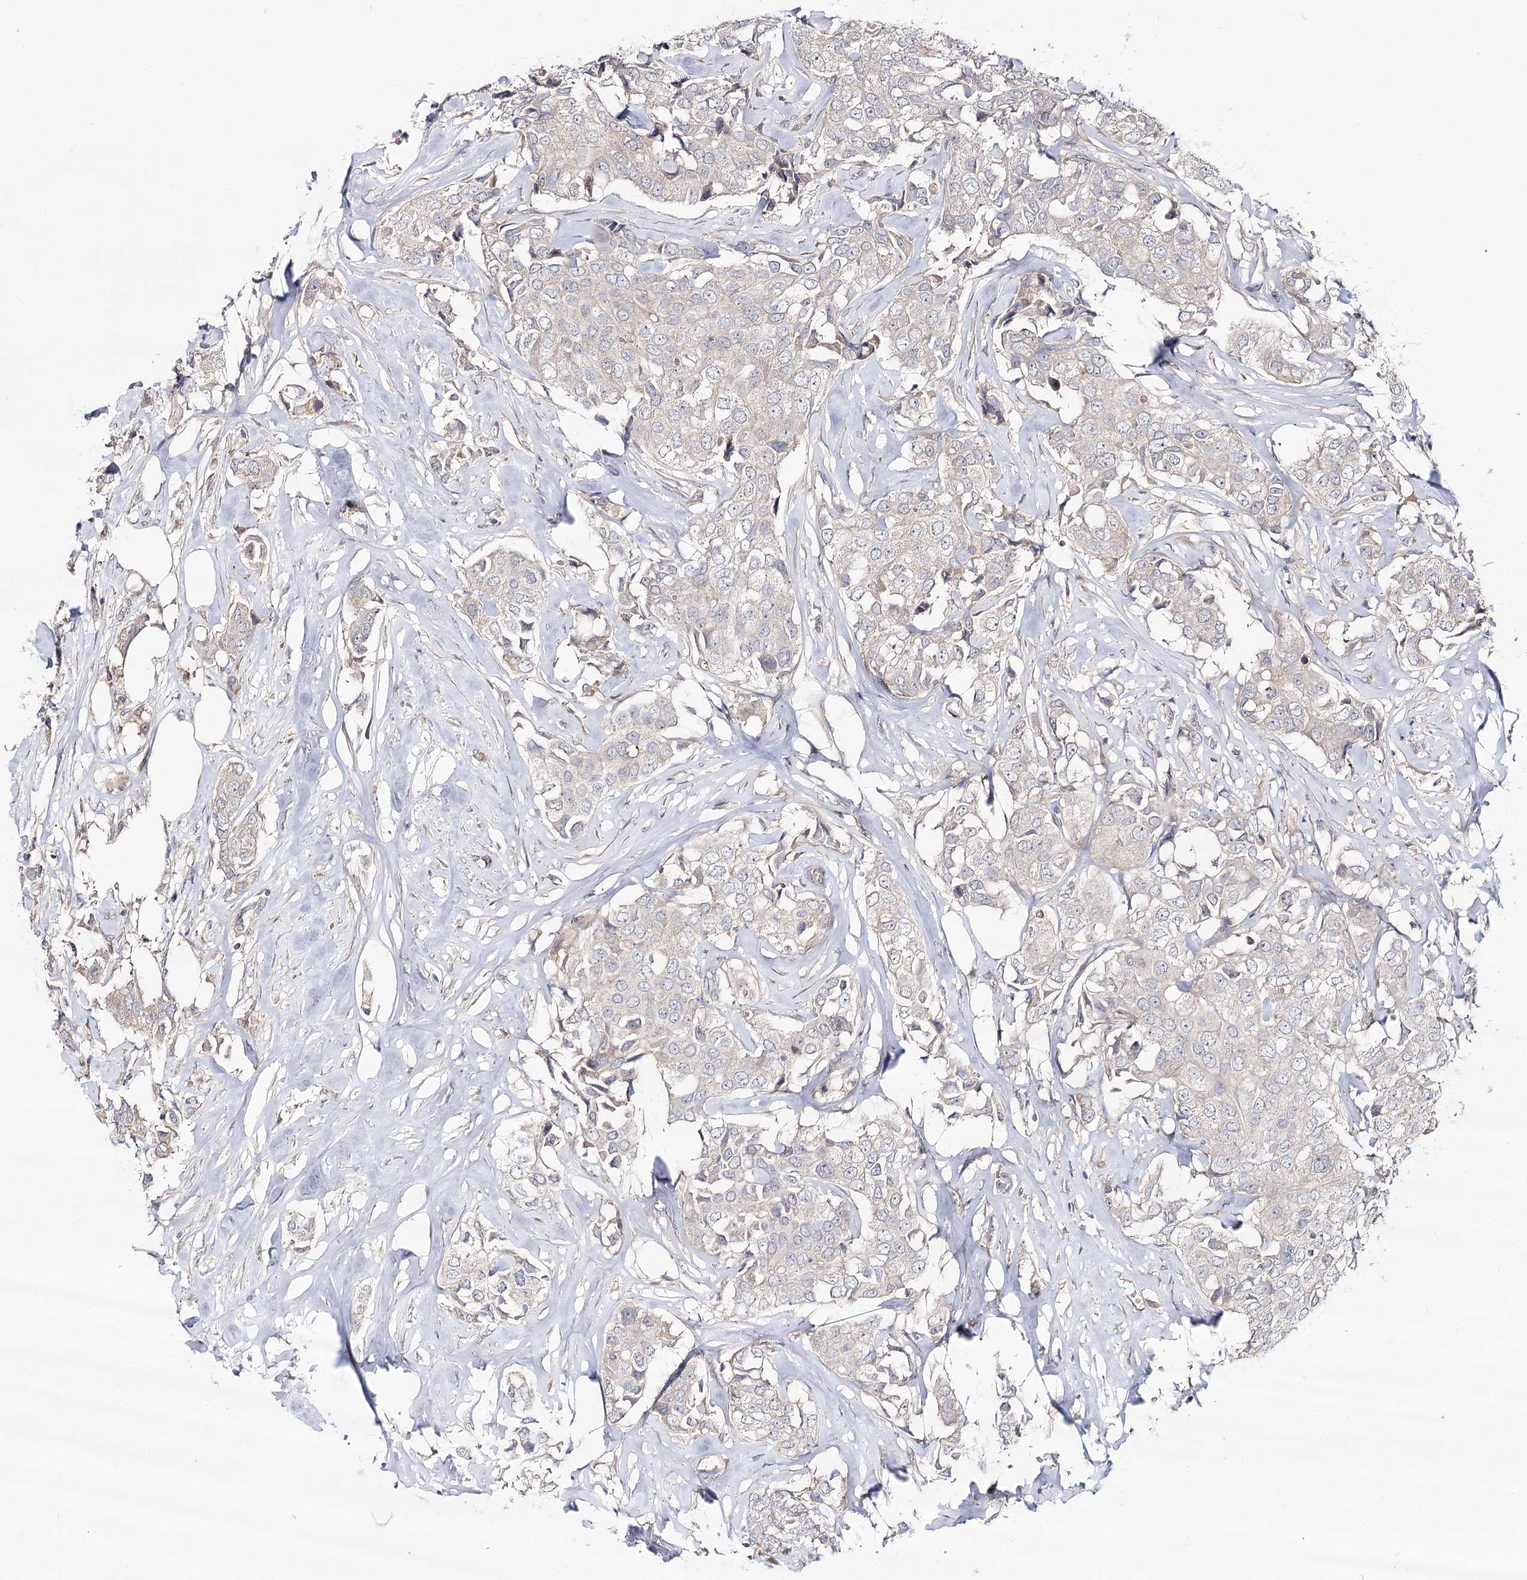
{"staining": {"intensity": "weak", "quantity": "<25%", "location": "cytoplasmic/membranous"}, "tissue": "breast cancer", "cell_type": "Tumor cells", "image_type": "cancer", "snomed": [{"axis": "morphology", "description": "Duct carcinoma"}, {"axis": "topography", "description": "Breast"}], "caption": "High power microscopy histopathology image of an immunohistochemistry (IHC) histopathology image of breast cancer, revealing no significant expression in tumor cells.", "gene": "C11orf80", "patient": {"sex": "female", "age": 80}}